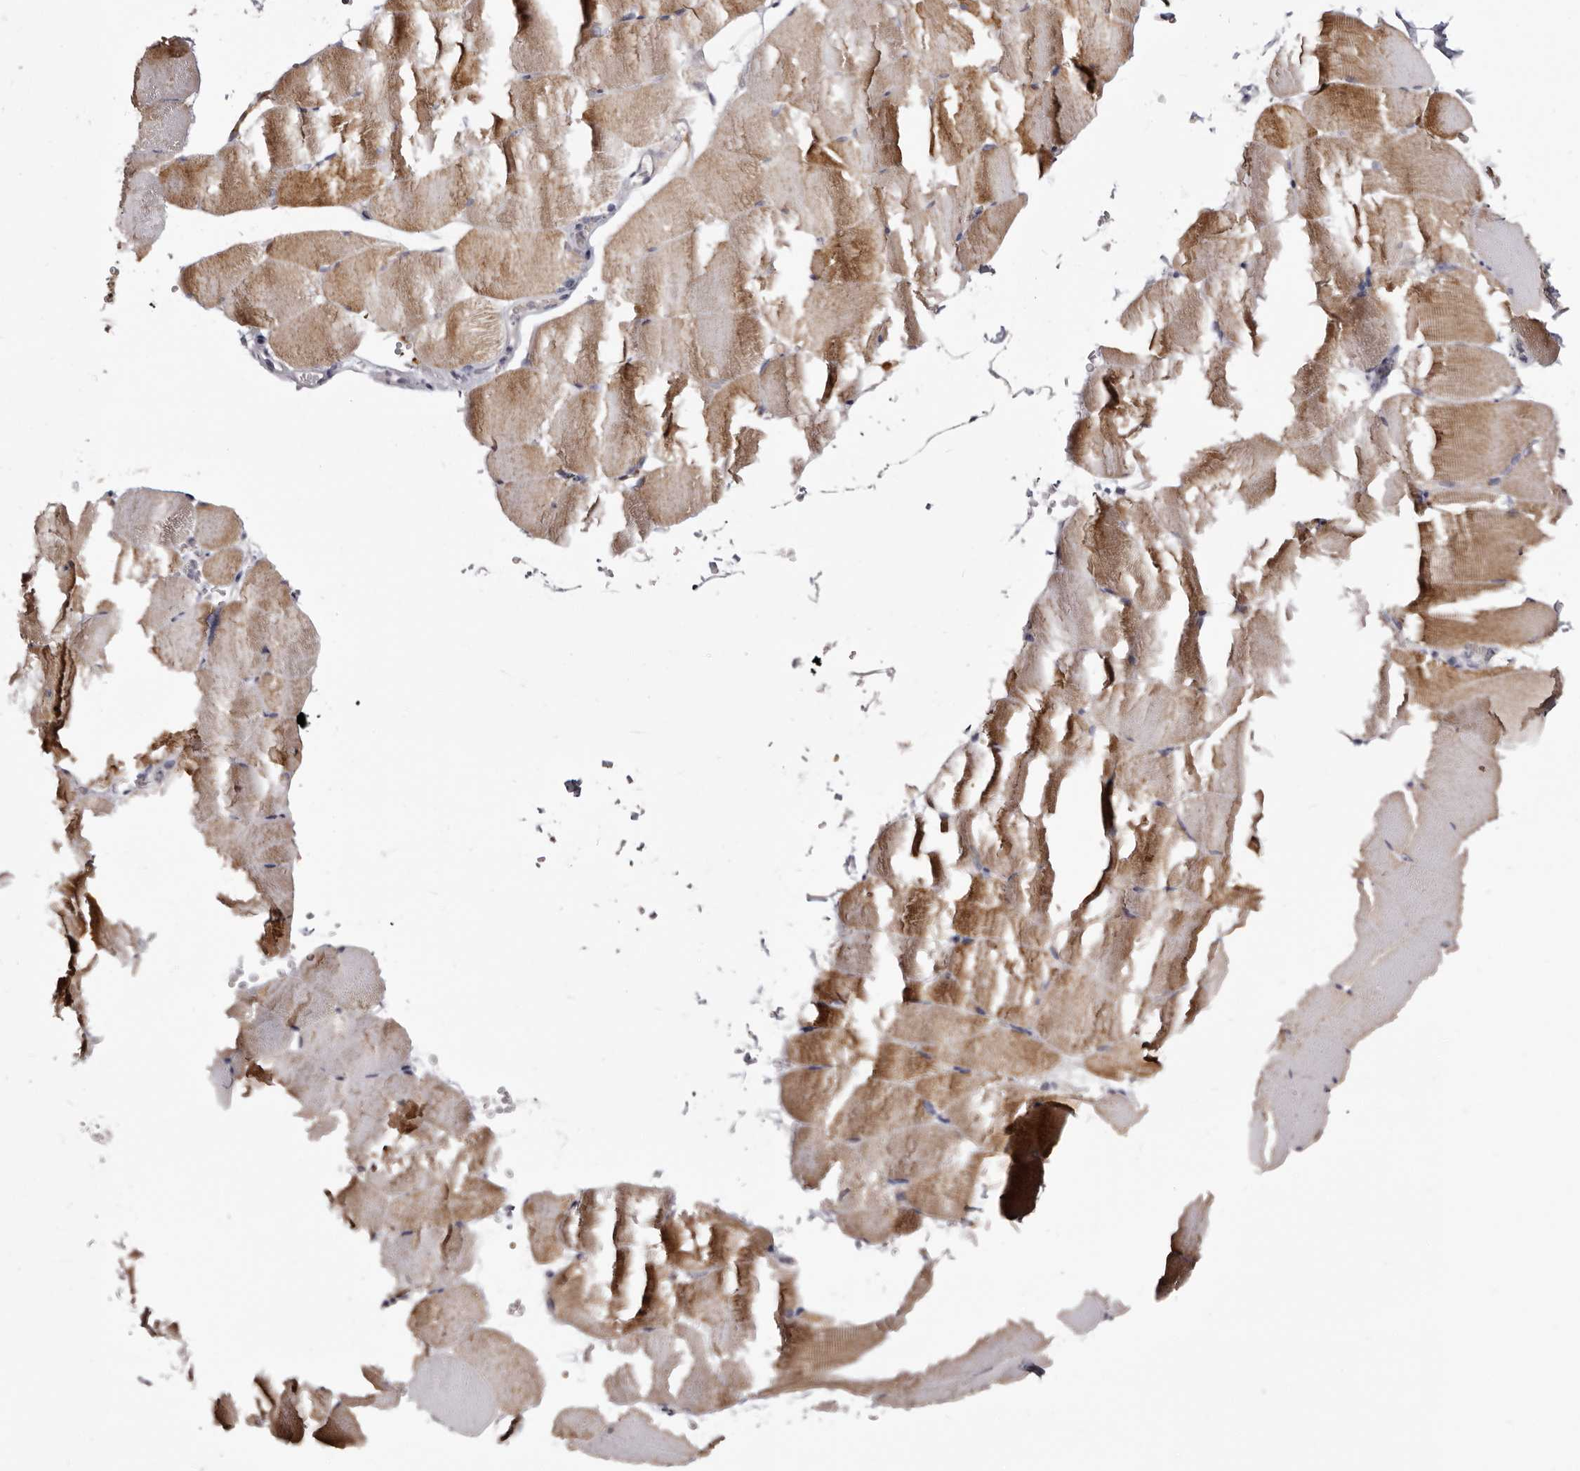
{"staining": {"intensity": "weak", "quantity": "25%-75%", "location": "cytoplasmic/membranous"}, "tissue": "skeletal muscle", "cell_type": "Myocytes", "image_type": "normal", "snomed": [{"axis": "morphology", "description": "Normal tissue, NOS"}, {"axis": "topography", "description": "Skeletal muscle"}, {"axis": "topography", "description": "Parathyroid gland"}], "caption": "Immunohistochemical staining of normal skeletal muscle shows weak cytoplasmic/membranous protein staining in approximately 25%-75% of myocytes.", "gene": "BPGM", "patient": {"sex": "female", "age": 37}}